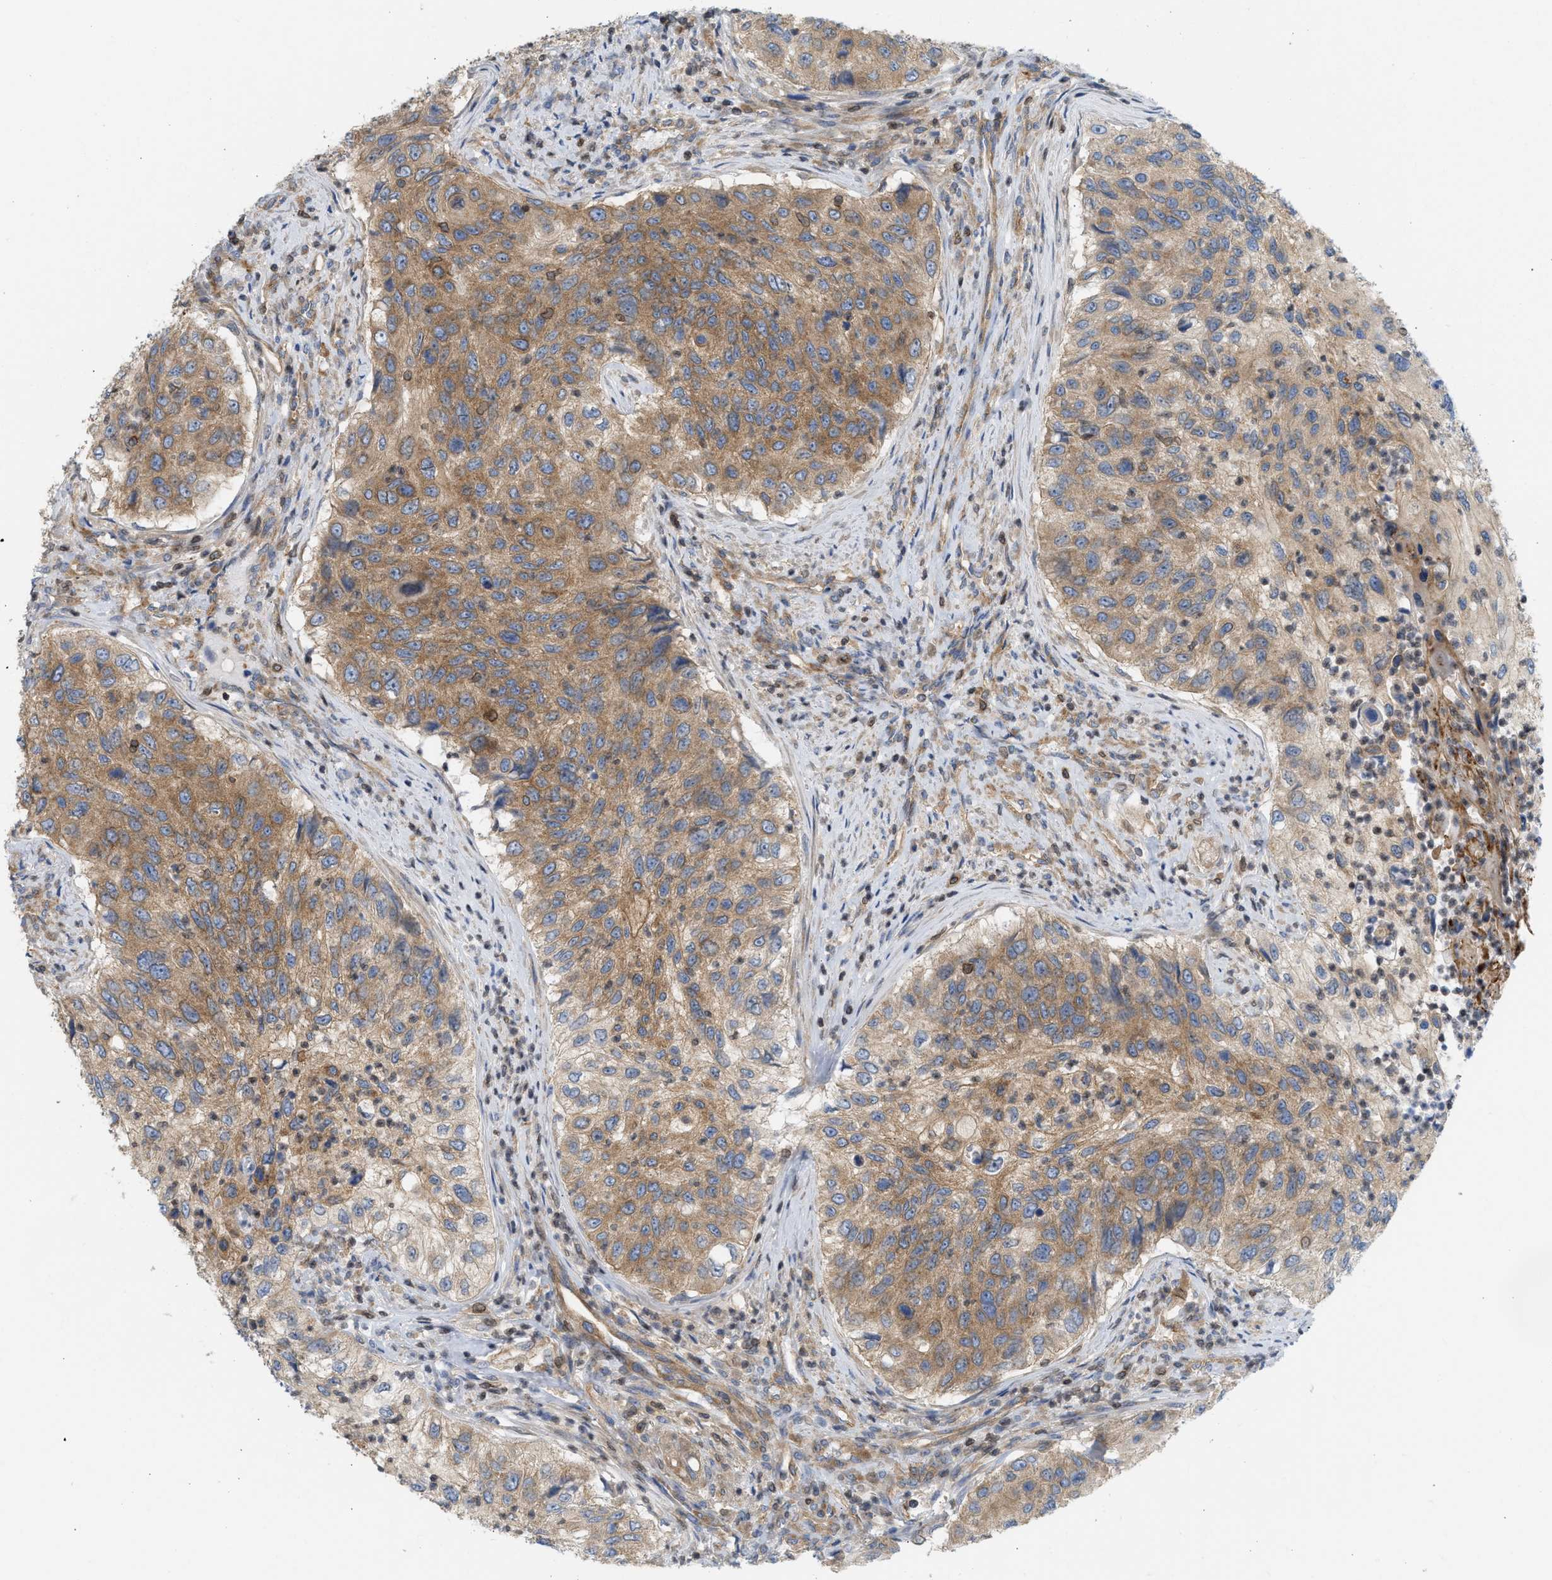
{"staining": {"intensity": "moderate", "quantity": ">75%", "location": "cytoplasmic/membranous"}, "tissue": "urothelial cancer", "cell_type": "Tumor cells", "image_type": "cancer", "snomed": [{"axis": "morphology", "description": "Urothelial carcinoma, High grade"}, {"axis": "topography", "description": "Urinary bladder"}], "caption": "Approximately >75% of tumor cells in human urothelial cancer exhibit moderate cytoplasmic/membranous protein expression as visualized by brown immunohistochemical staining.", "gene": "STRN", "patient": {"sex": "female", "age": 60}}